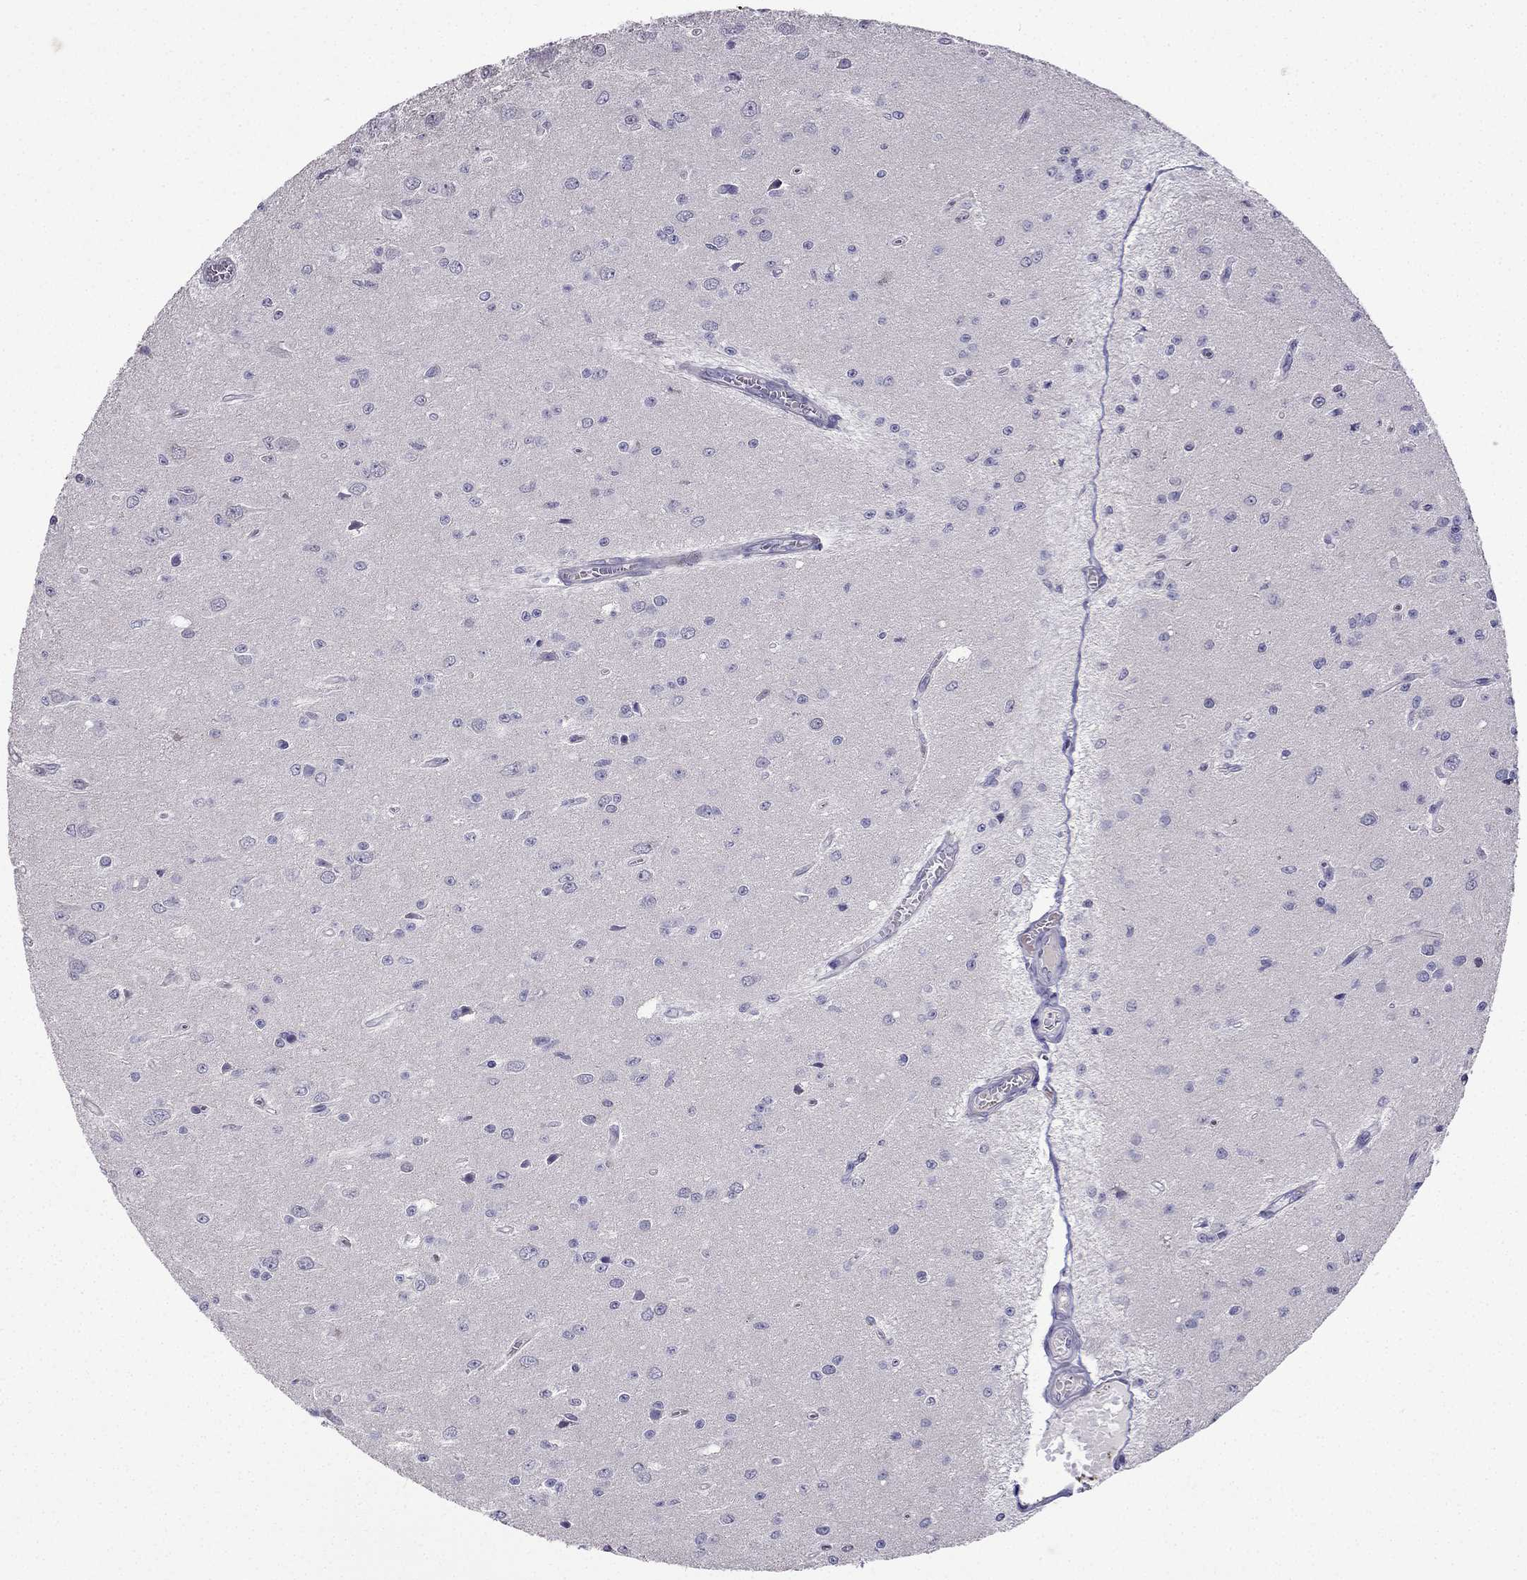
{"staining": {"intensity": "negative", "quantity": "none", "location": "none"}, "tissue": "glioma", "cell_type": "Tumor cells", "image_type": "cancer", "snomed": [{"axis": "morphology", "description": "Glioma, malignant, Low grade"}, {"axis": "topography", "description": "Brain"}], "caption": "Immunohistochemistry (IHC) of malignant low-grade glioma exhibits no expression in tumor cells.", "gene": "UHRF1", "patient": {"sex": "female", "age": 45}}